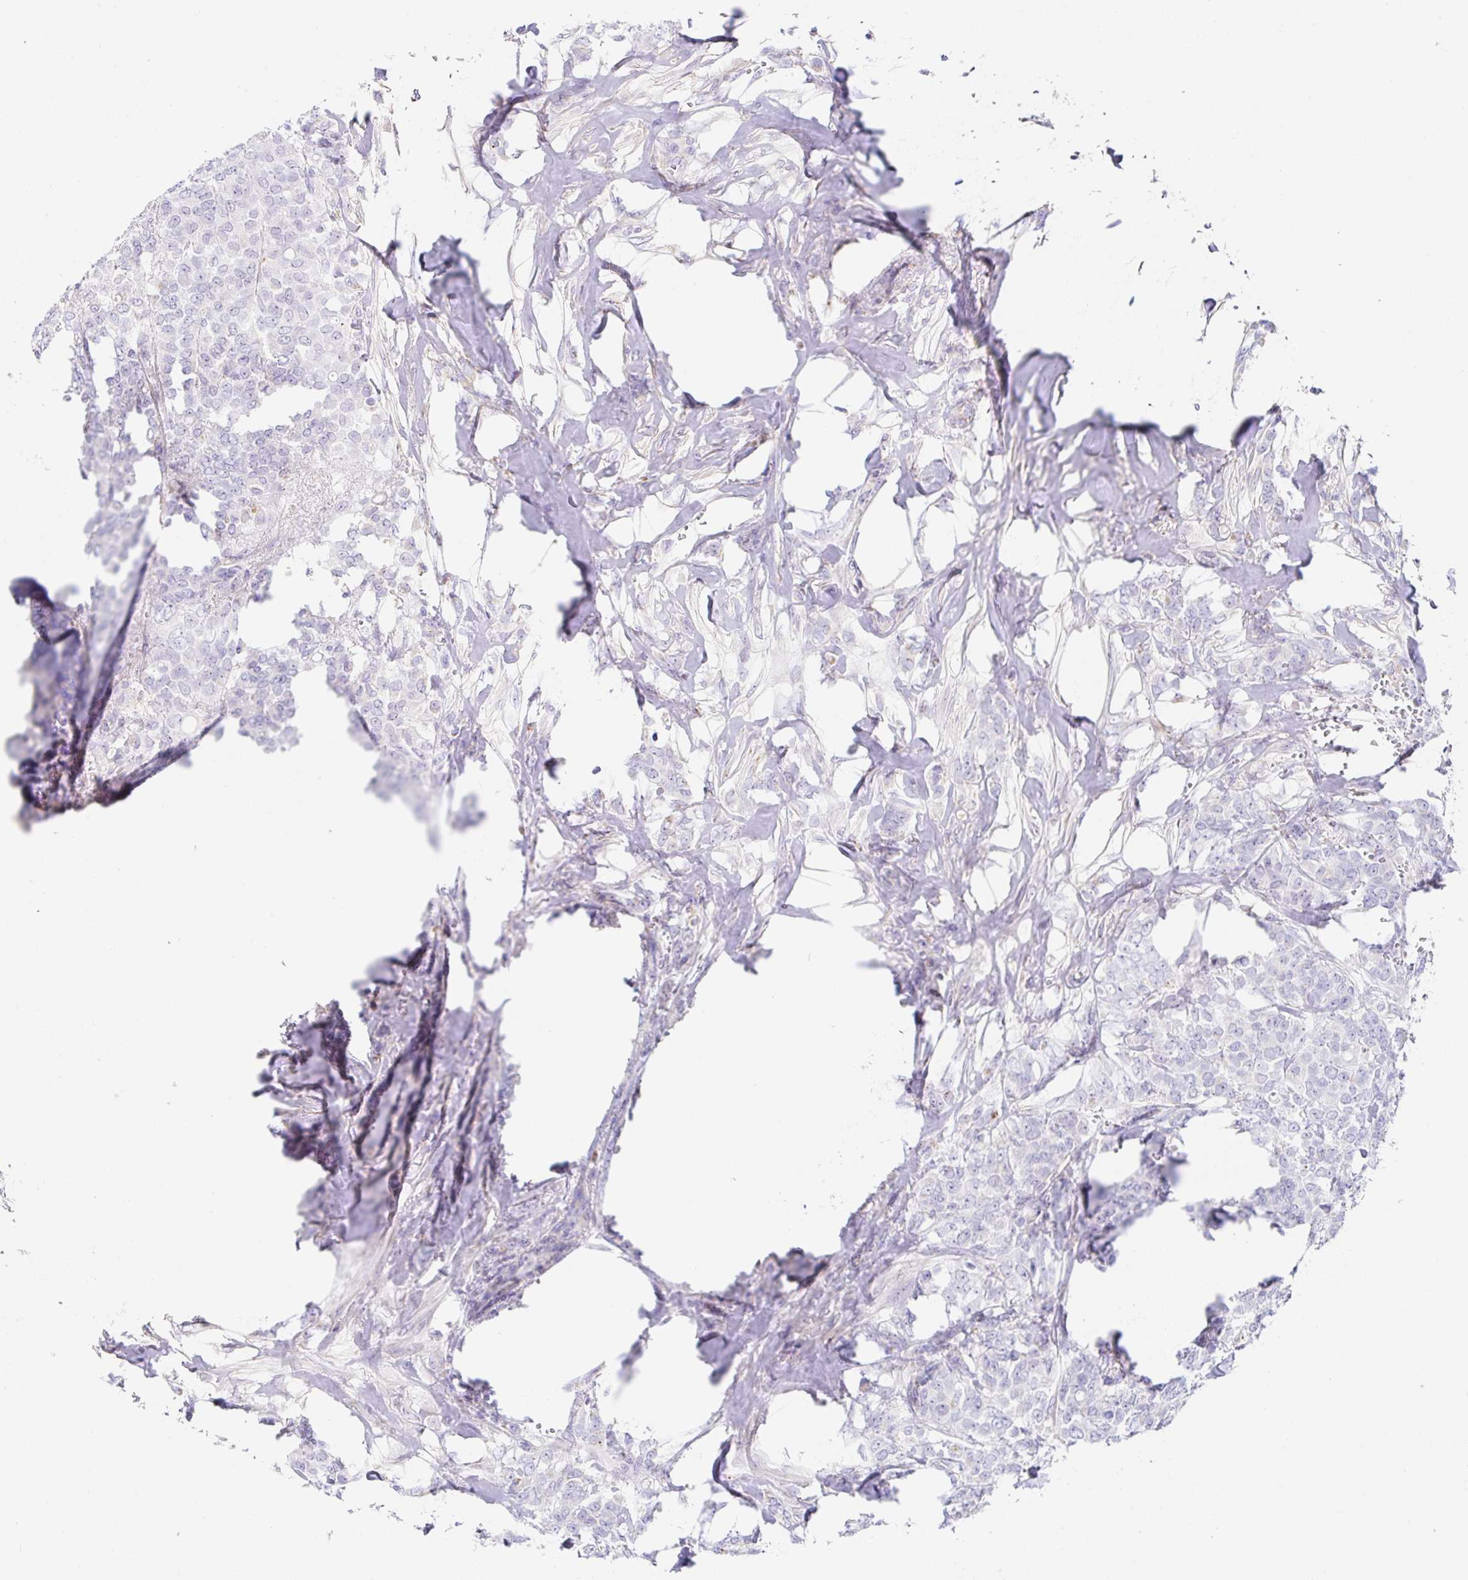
{"staining": {"intensity": "negative", "quantity": "none", "location": "none"}, "tissue": "breast cancer", "cell_type": "Tumor cells", "image_type": "cancer", "snomed": [{"axis": "morphology", "description": "Lobular carcinoma"}, {"axis": "topography", "description": "Breast"}], "caption": "Immunohistochemical staining of breast cancer displays no significant positivity in tumor cells. Nuclei are stained in blue.", "gene": "DKK4", "patient": {"sex": "female", "age": 91}}